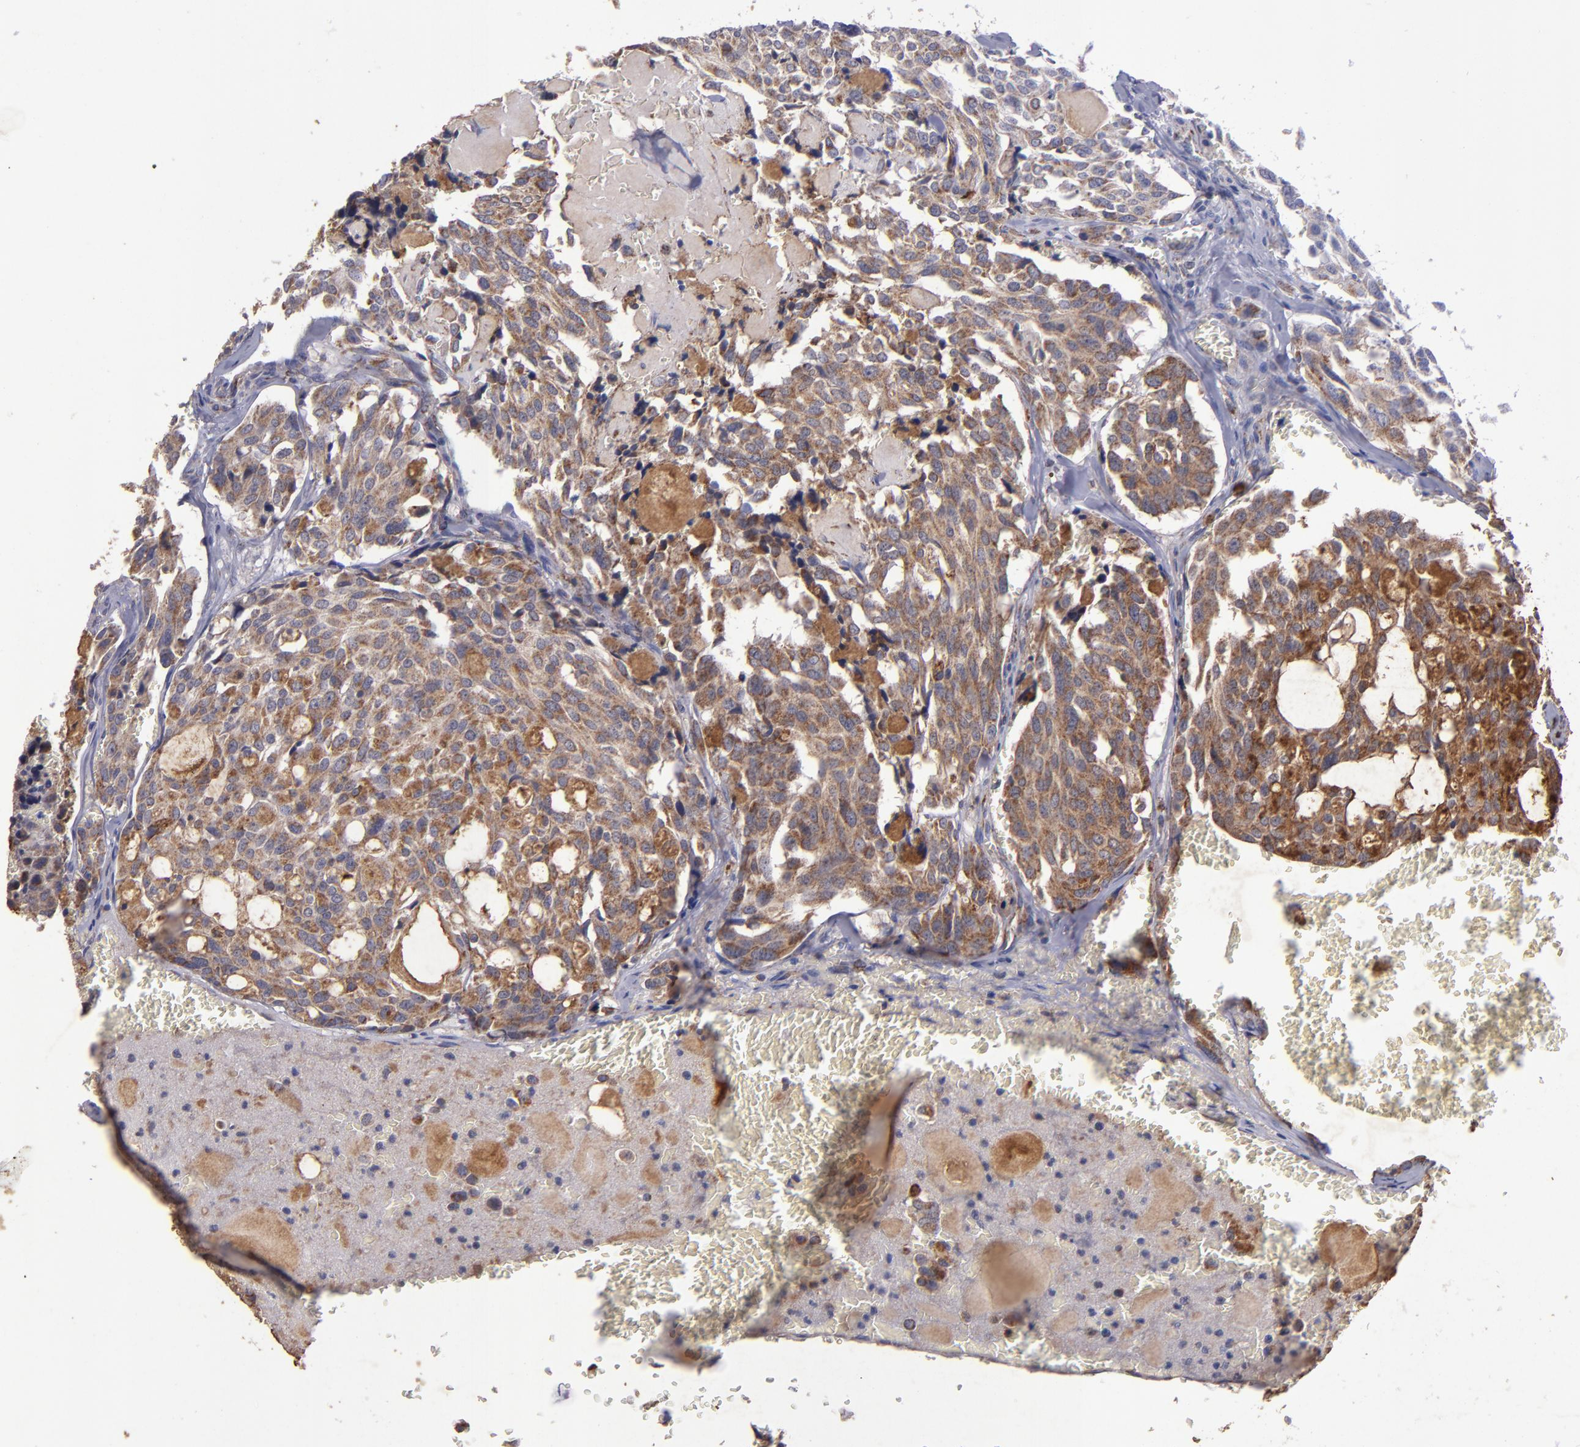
{"staining": {"intensity": "moderate", "quantity": ">75%", "location": "cytoplasmic/membranous"}, "tissue": "thyroid cancer", "cell_type": "Tumor cells", "image_type": "cancer", "snomed": [{"axis": "morphology", "description": "Carcinoma, NOS"}, {"axis": "morphology", "description": "Carcinoid, malignant, NOS"}, {"axis": "topography", "description": "Thyroid gland"}], "caption": "The immunohistochemical stain shows moderate cytoplasmic/membranous expression in tumor cells of thyroid carcinoid (malignant) tissue. (DAB IHC with brightfield microscopy, high magnification).", "gene": "TIMM9", "patient": {"sex": "male", "age": 33}}